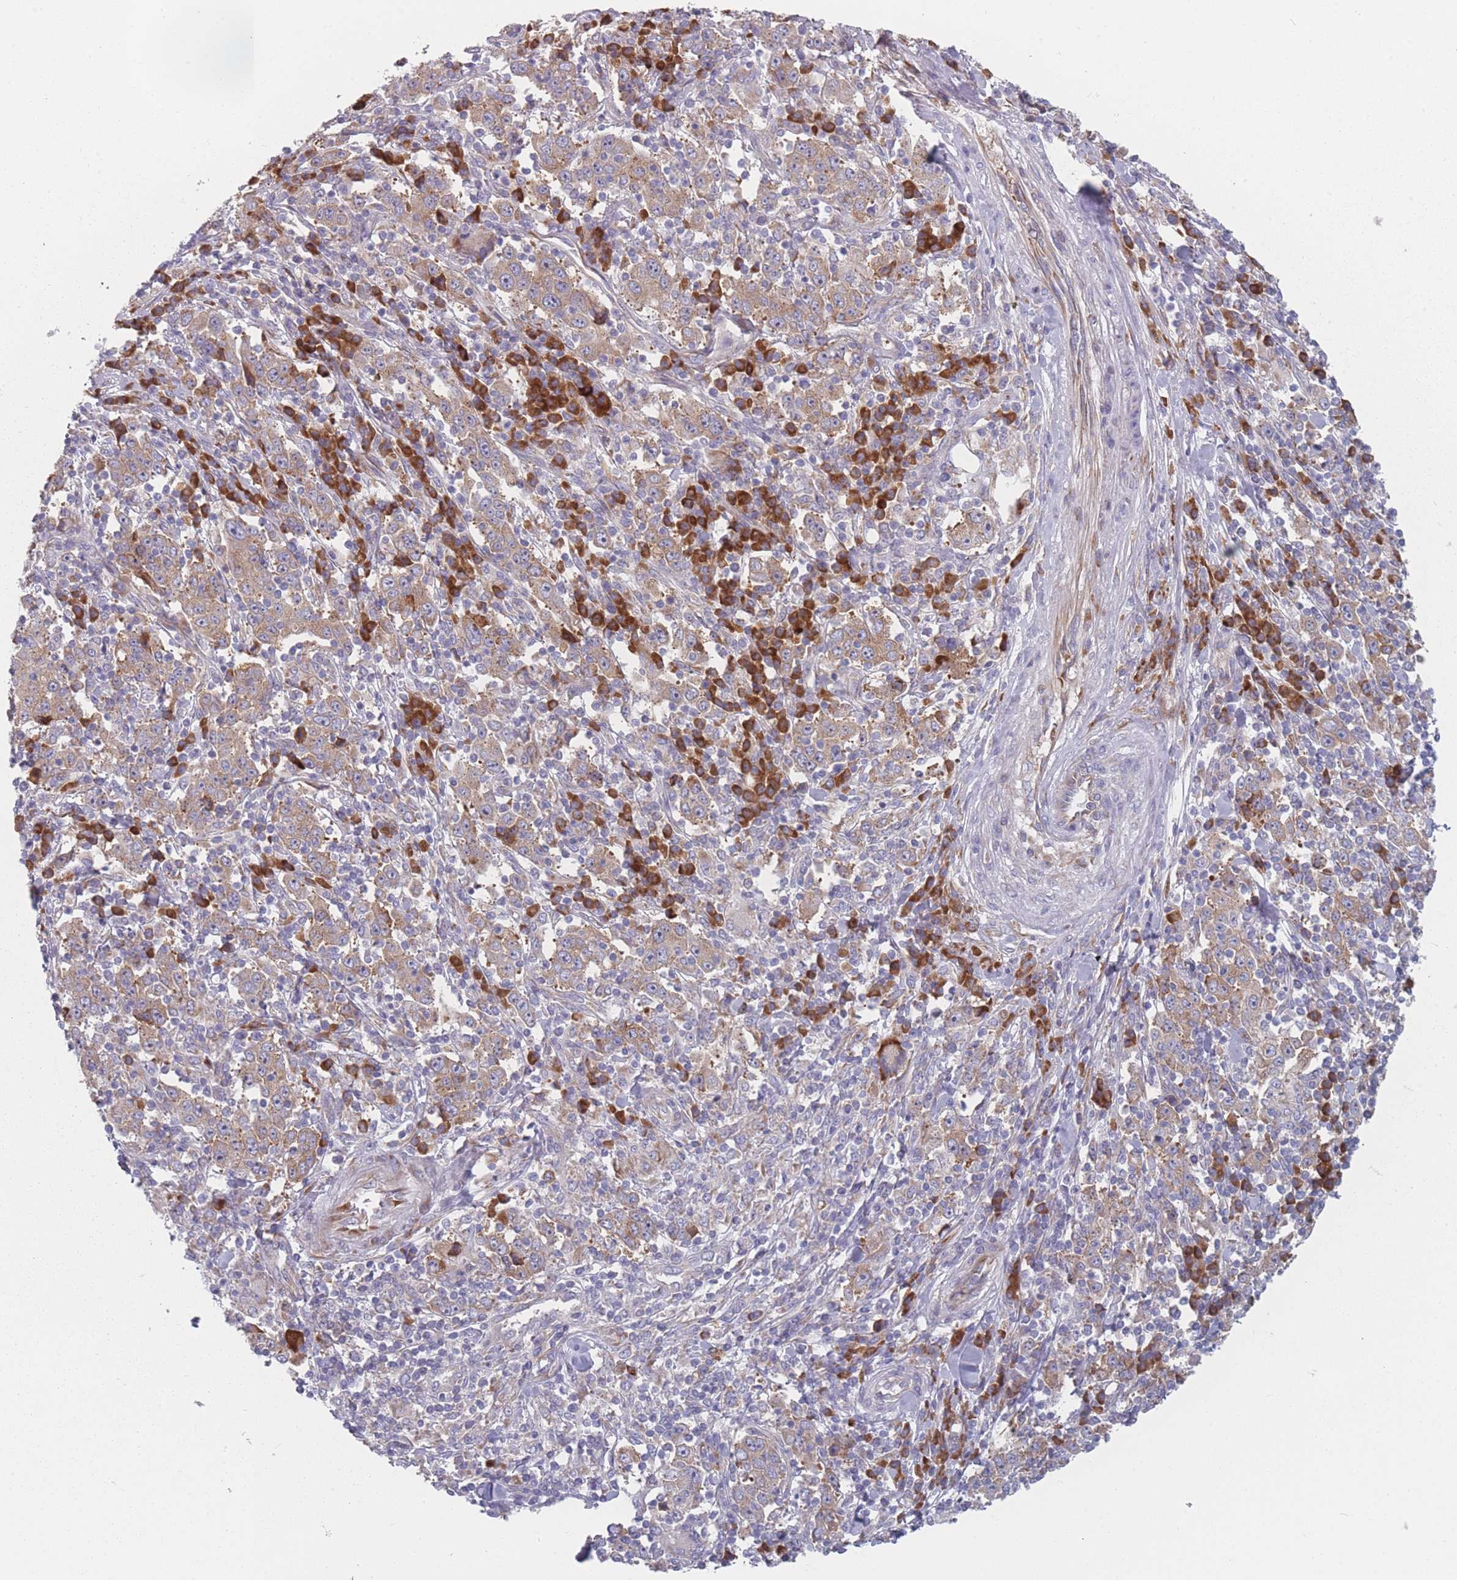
{"staining": {"intensity": "weak", "quantity": ">75%", "location": "cytoplasmic/membranous"}, "tissue": "stomach cancer", "cell_type": "Tumor cells", "image_type": "cancer", "snomed": [{"axis": "morphology", "description": "Normal tissue, NOS"}, {"axis": "morphology", "description": "Adenocarcinoma, NOS"}, {"axis": "topography", "description": "Stomach, upper"}, {"axis": "topography", "description": "Stomach"}], "caption": "Immunohistochemical staining of stomach adenocarcinoma reveals weak cytoplasmic/membranous protein expression in approximately >75% of tumor cells. The protein is shown in brown color, while the nuclei are stained blue.", "gene": "CACNG5", "patient": {"sex": "male", "age": 59}}